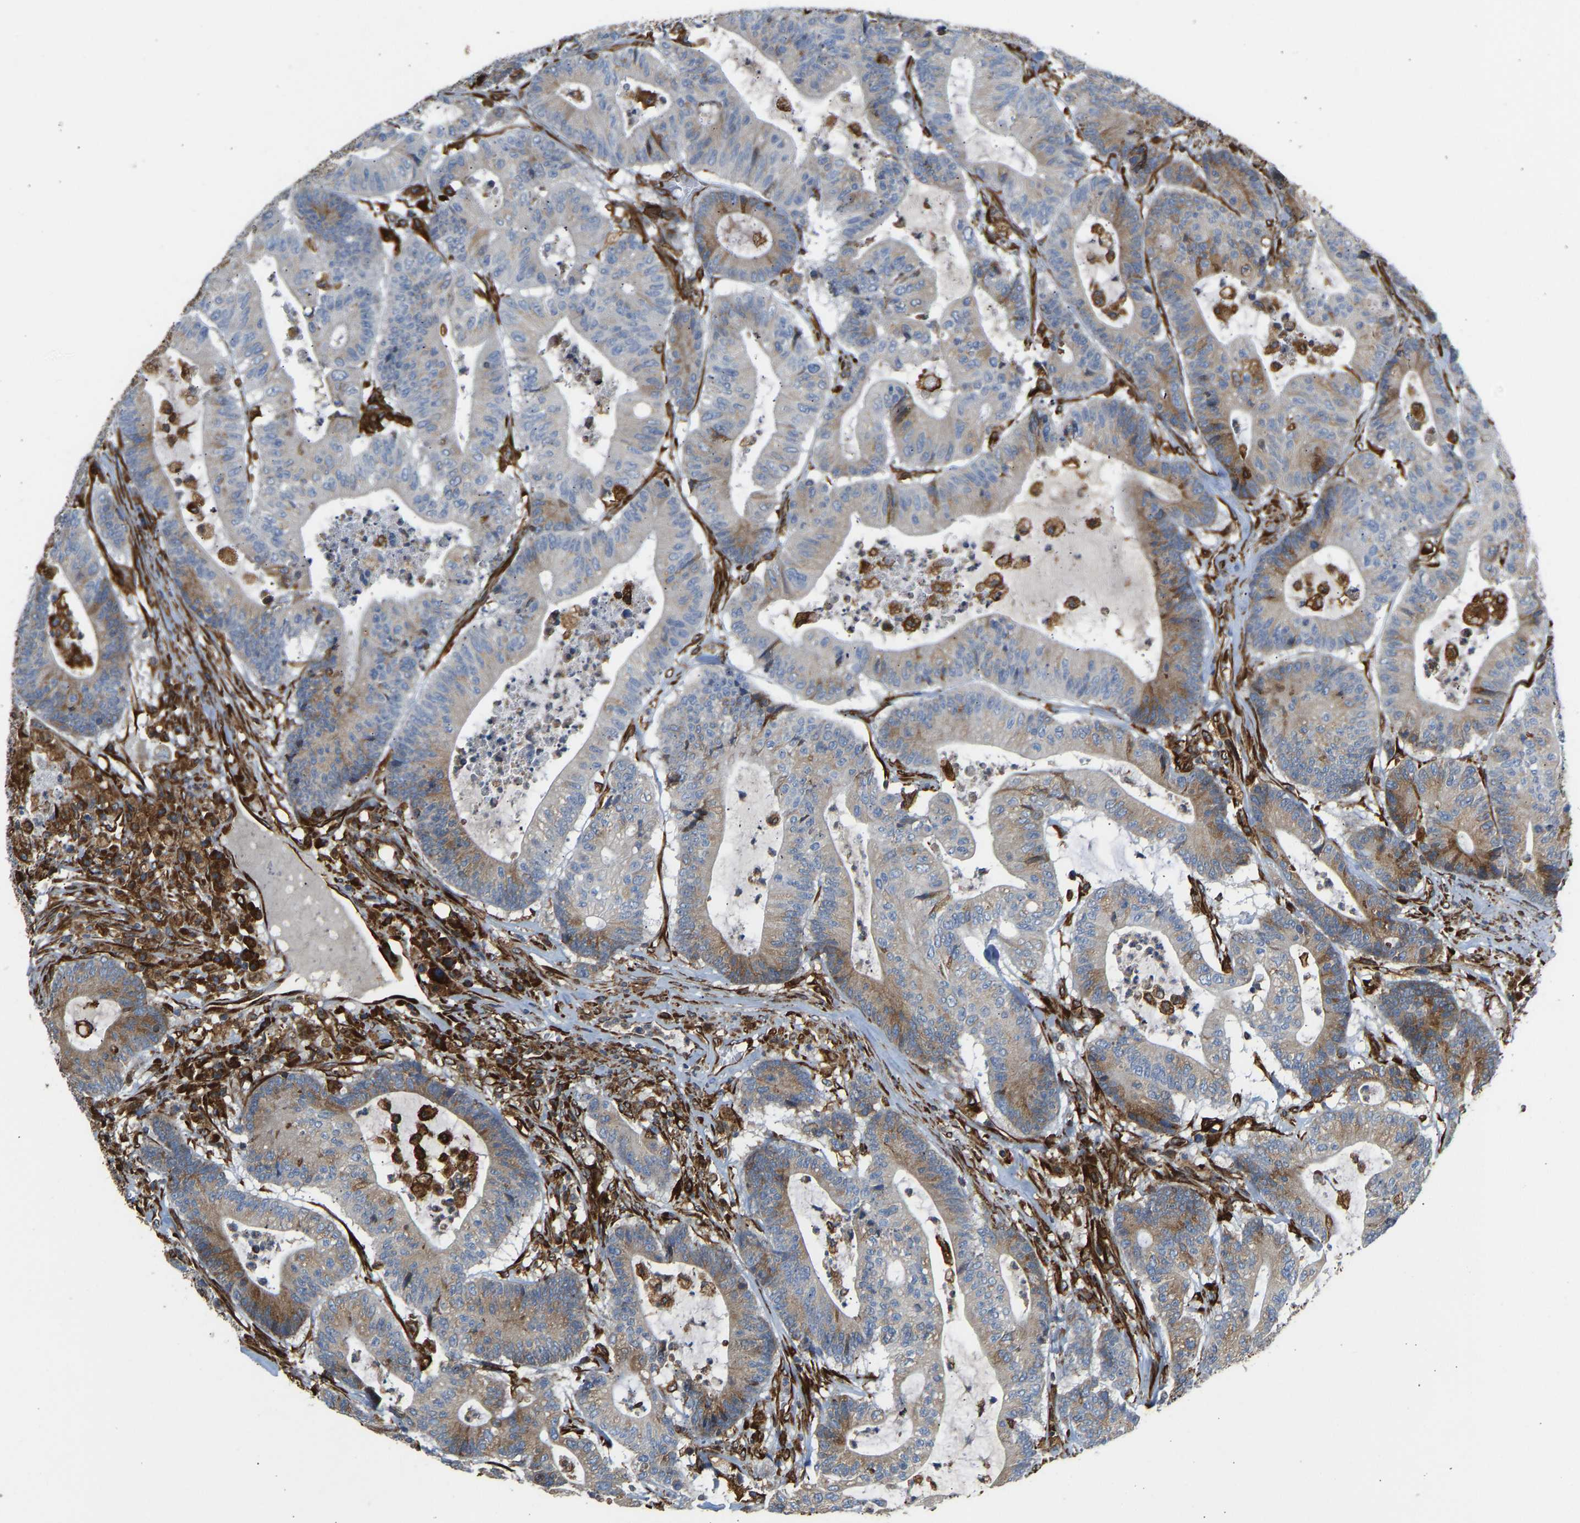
{"staining": {"intensity": "moderate", "quantity": ">75%", "location": "cytoplasmic/membranous"}, "tissue": "colorectal cancer", "cell_type": "Tumor cells", "image_type": "cancer", "snomed": [{"axis": "morphology", "description": "Adenocarcinoma, NOS"}, {"axis": "topography", "description": "Colon"}], "caption": "A brown stain highlights moderate cytoplasmic/membranous expression of a protein in human adenocarcinoma (colorectal) tumor cells.", "gene": "BEX3", "patient": {"sex": "female", "age": 84}}